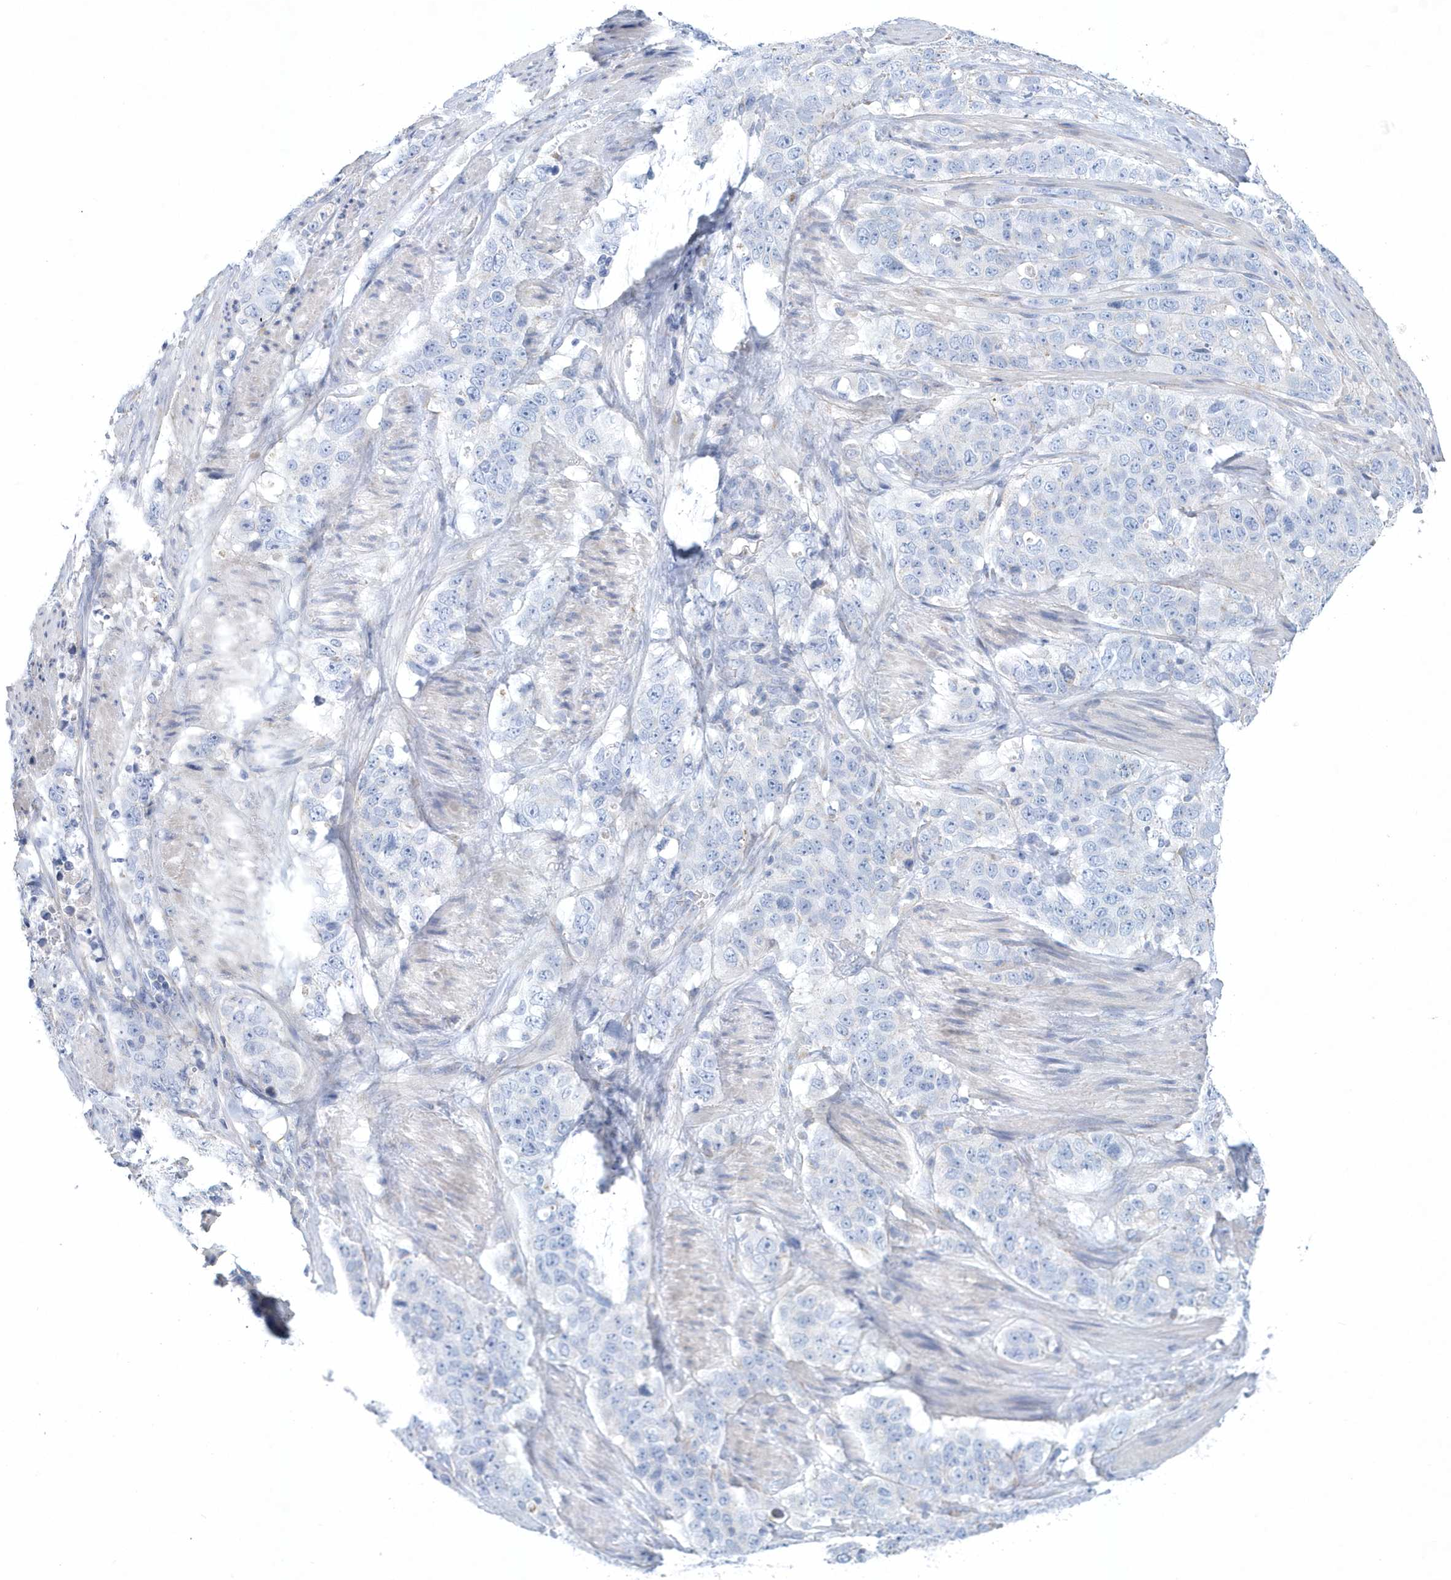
{"staining": {"intensity": "negative", "quantity": "none", "location": "none"}, "tissue": "stomach cancer", "cell_type": "Tumor cells", "image_type": "cancer", "snomed": [{"axis": "morphology", "description": "Adenocarcinoma, NOS"}, {"axis": "topography", "description": "Stomach"}], "caption": "Tumor cells show no significant protein expression in stomach cancer (adenocarcinoma).", "gene": "SPATA18", "patient": {"sex": "male", "age": 48}}